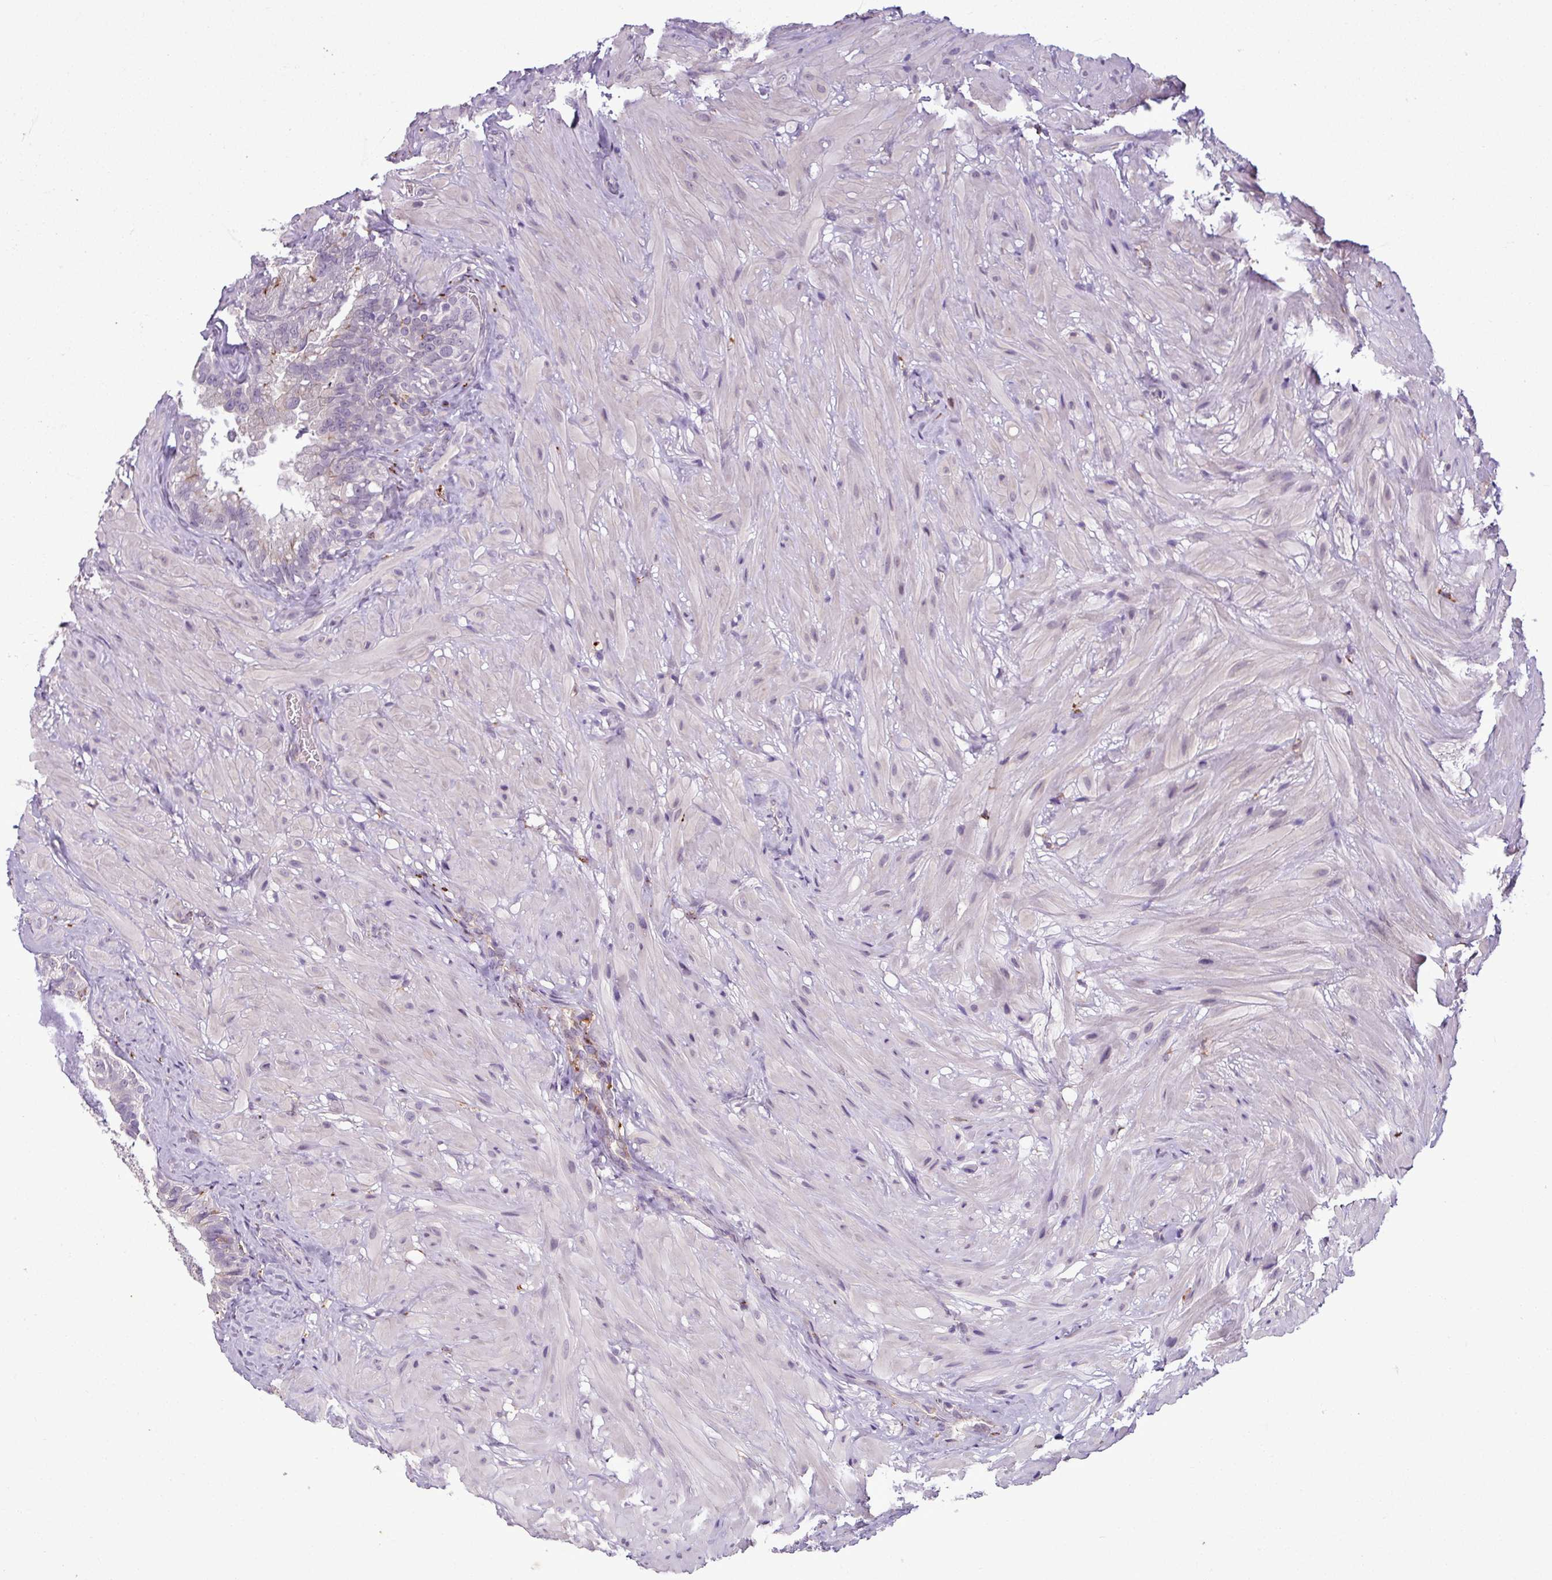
{"staining": {"intensity": "negative", "quantity": "none", "location": "none"}, "tissue": "seminal vesicle", "cell_type": "Glandular cells", "image_type": "normal", "snomed": [{"axis": "morphology", "description": "Normal tissue, NOS"}, {"axis": "topography", "description": "Seminal veicle"}], "caption": "Immunohistochemistry (IHC) of unremarkable human seminal vesicle displays no positivity in glandular cells. Nuclei are stained in blue.", "gene": "C9orf24", "patient": {"sex": "male", "age": 60}}